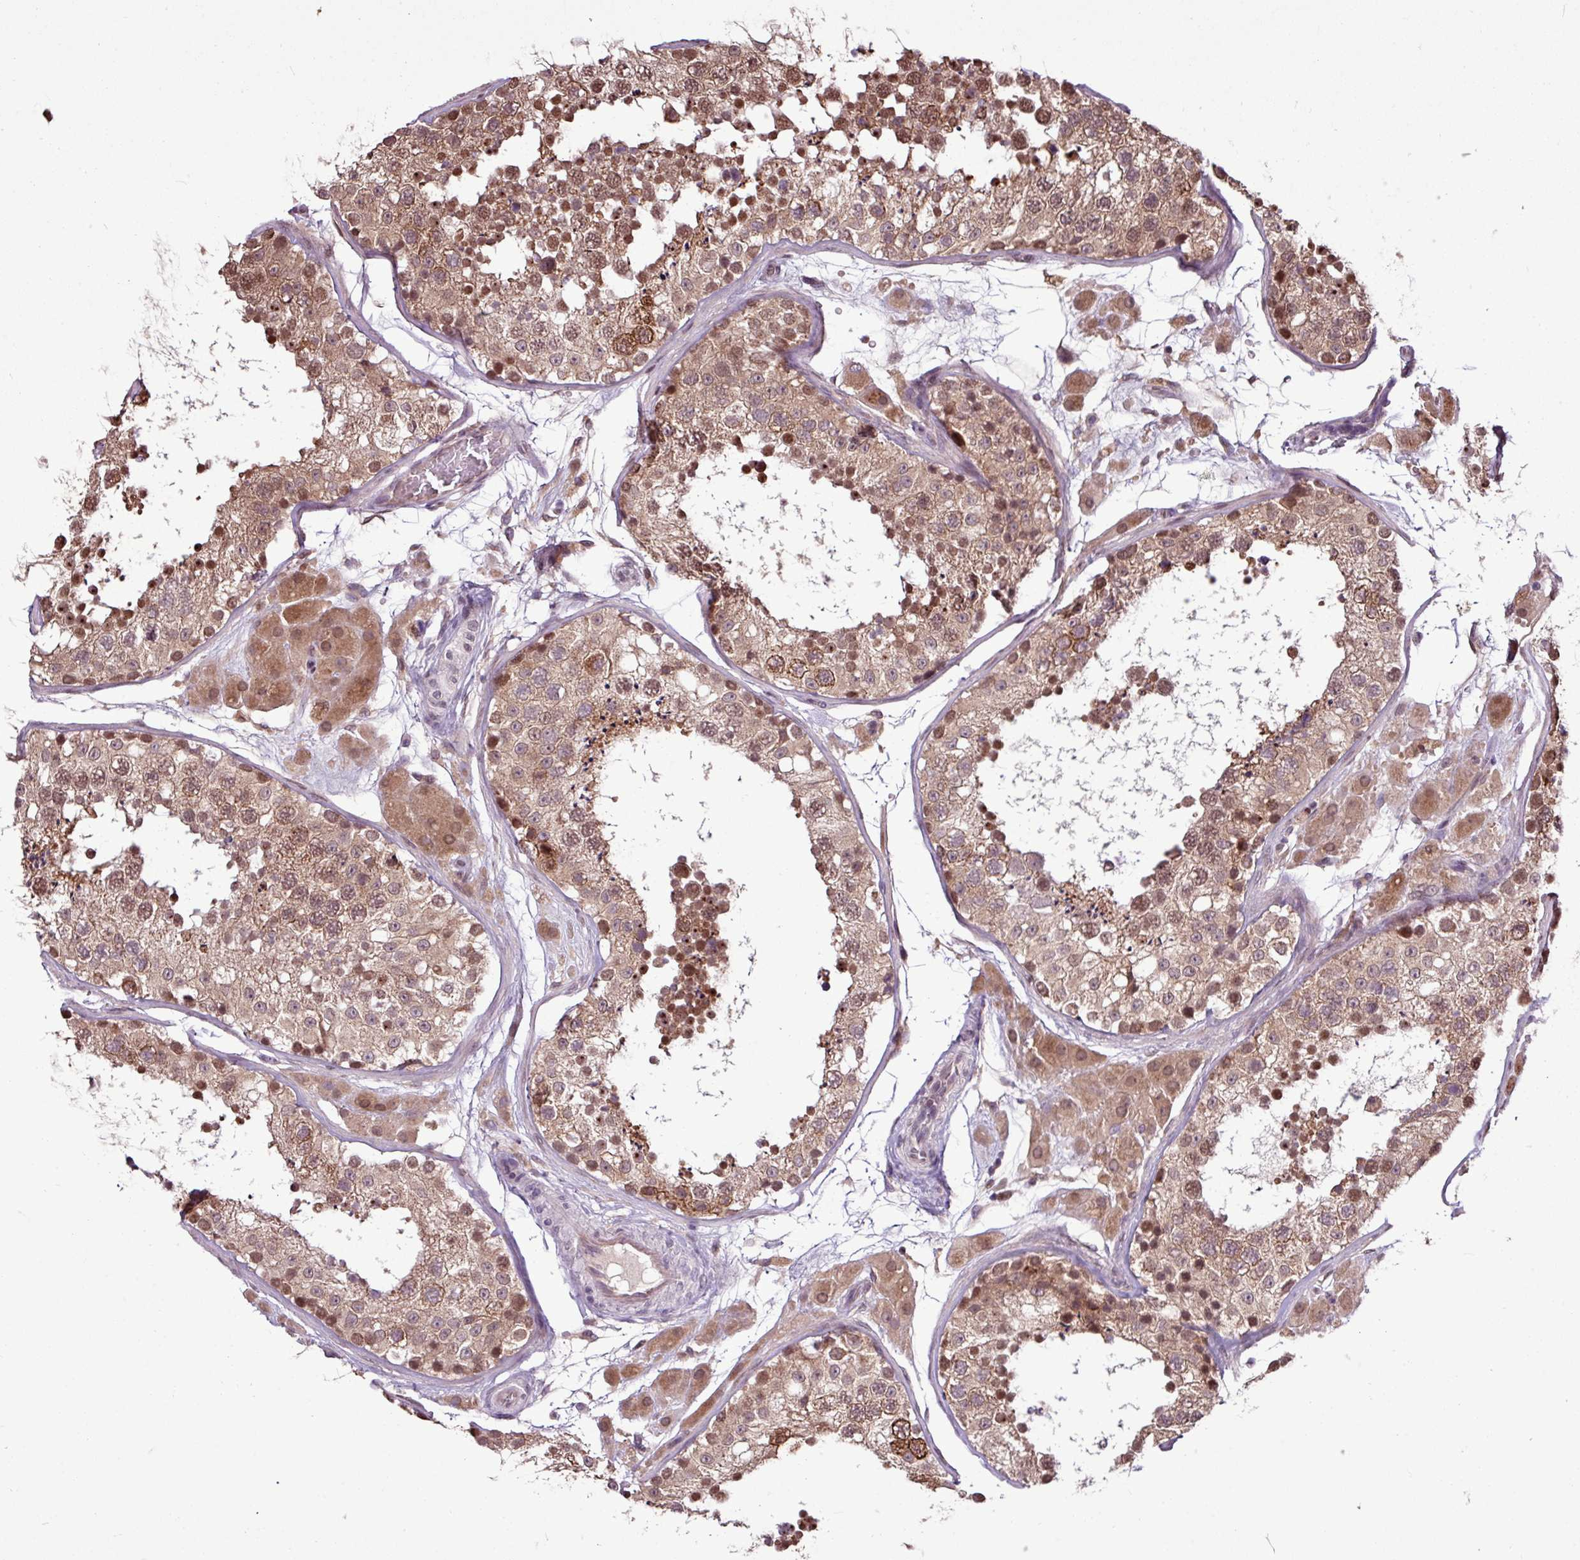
{"staining": {"intensity": "moderate", "quantity": ">75%", "location": "cytoplasmic/membranous,nuclear"}, "tissue": "testis", "cell_type": "Cells in seminiferous ducts", "image_type": "normal", "snomed": [{"axis": "morphology", "description": "Normal tissue, NOS"}, {"axis": "topography", "description": "Testis"}], "caption": "Unremarkable testis demonstrates moderate cytoplasmic/membranous,nuclear expression in approximately >75% of cells in seminiferous ducts, visualized by immunohistochemistry.", "gene": "SKIC2", "patient": {"sex": "male", "age": 26}}